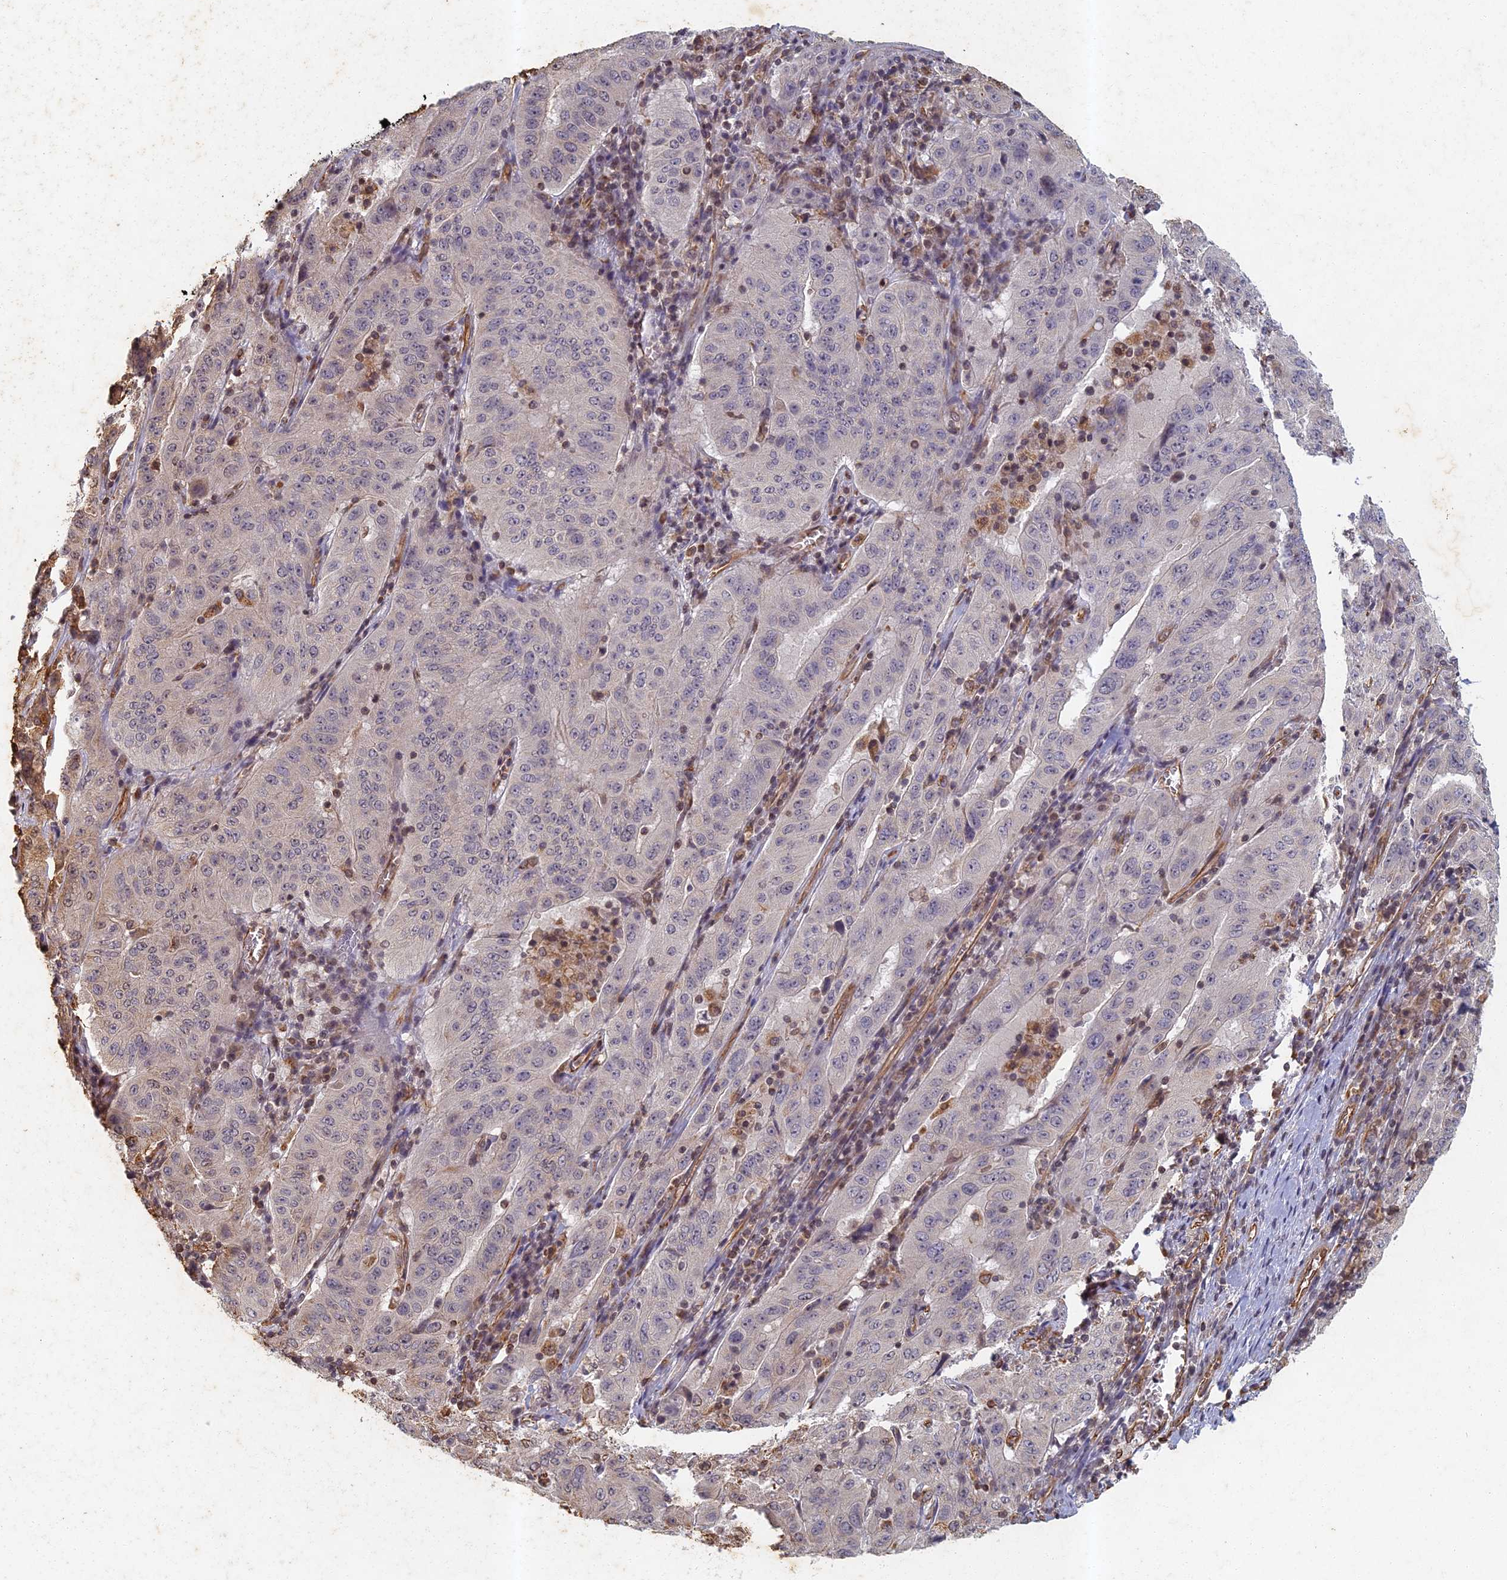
{"staining": {"intensity": "negative", "quantity": "none", "location": "none"}, "tissue": "pancreatic cancer", "cell_type": "Tumor cells", "image_type": "cancer", "snomed": [{"axis": "morphology", "description": "Adenocarcinoma, NOS"}, {"axis": "topography", "description": "Pancreas"}], "caption": "A high-resolution histopathology image shows IHC staining of pancreatic adenocarcinoma, which demonstrates no significant positivity in tumor cells. (Stains: DAB (3,3'-diaminobenzidine) immunohistochemistry (IHC) with hematoxylin counter stain, Microscopy: brightfield microscopy at high magnification).", "gene": "ABCB10", "patient": {"sex": "male", "age": 63}}